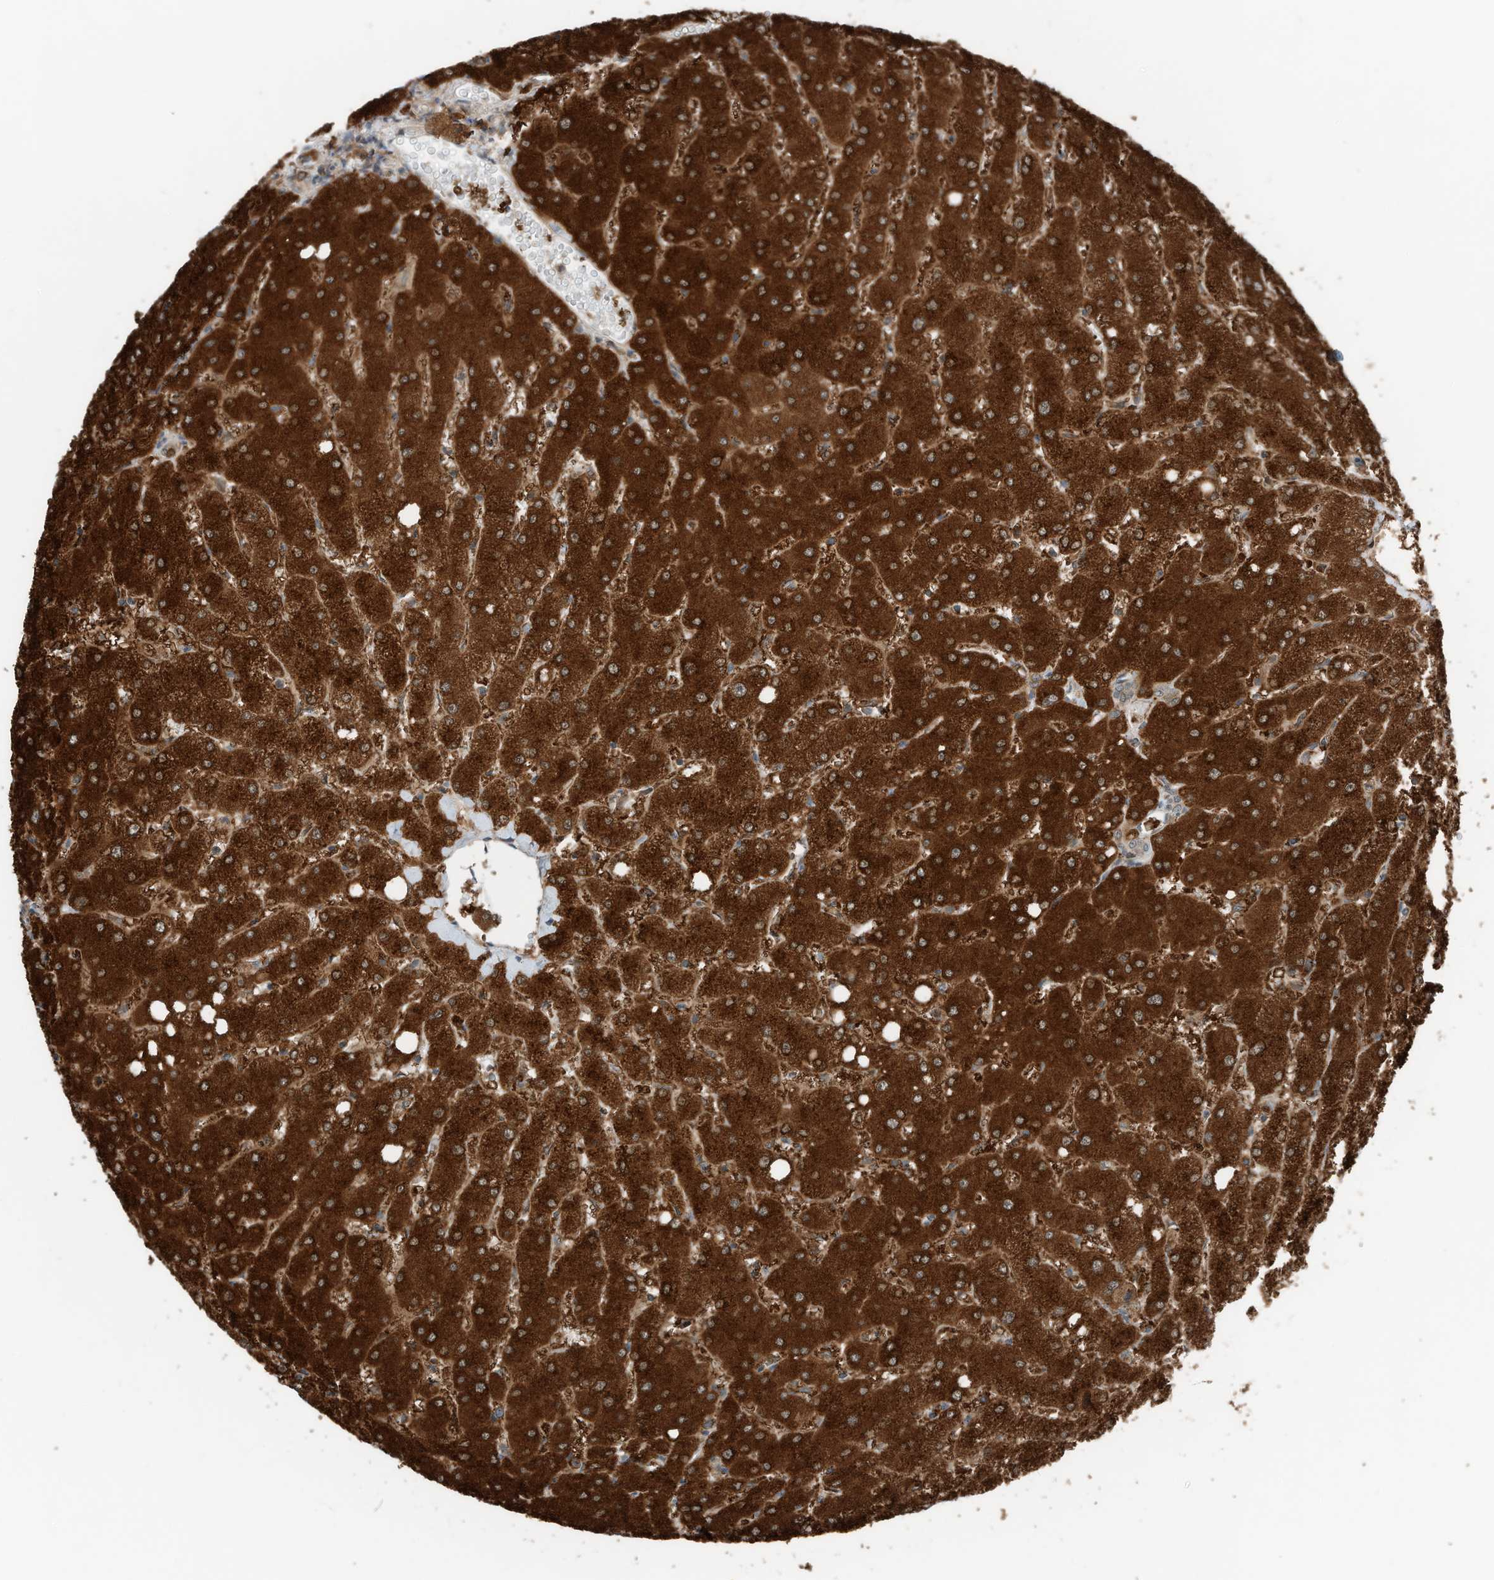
{"staining": {"intensity": "weak", "quantity": ">75%", "location": "cytoplasmic/membranous,nuclear"}, "tissue": "liver", "cell_type": "Cholangiocytes", "image_type": "normal", "snomed": [{"axis": "morphology", "description": "Normal tissue, NOS"}, {"axis": "topography", "description": "Liver"}], "caption": "Immunohistochemical staining of normal human liver demonstrates >75% levels of weak cytoplasmic/membranous,nuclear protein positivity in about >75% of cholangiocytes. (DAB IHC, brown staining for protein, blue staining for nuclei).", "gene": "RMND1", "patient": {"sex": "female", "age": 54}}